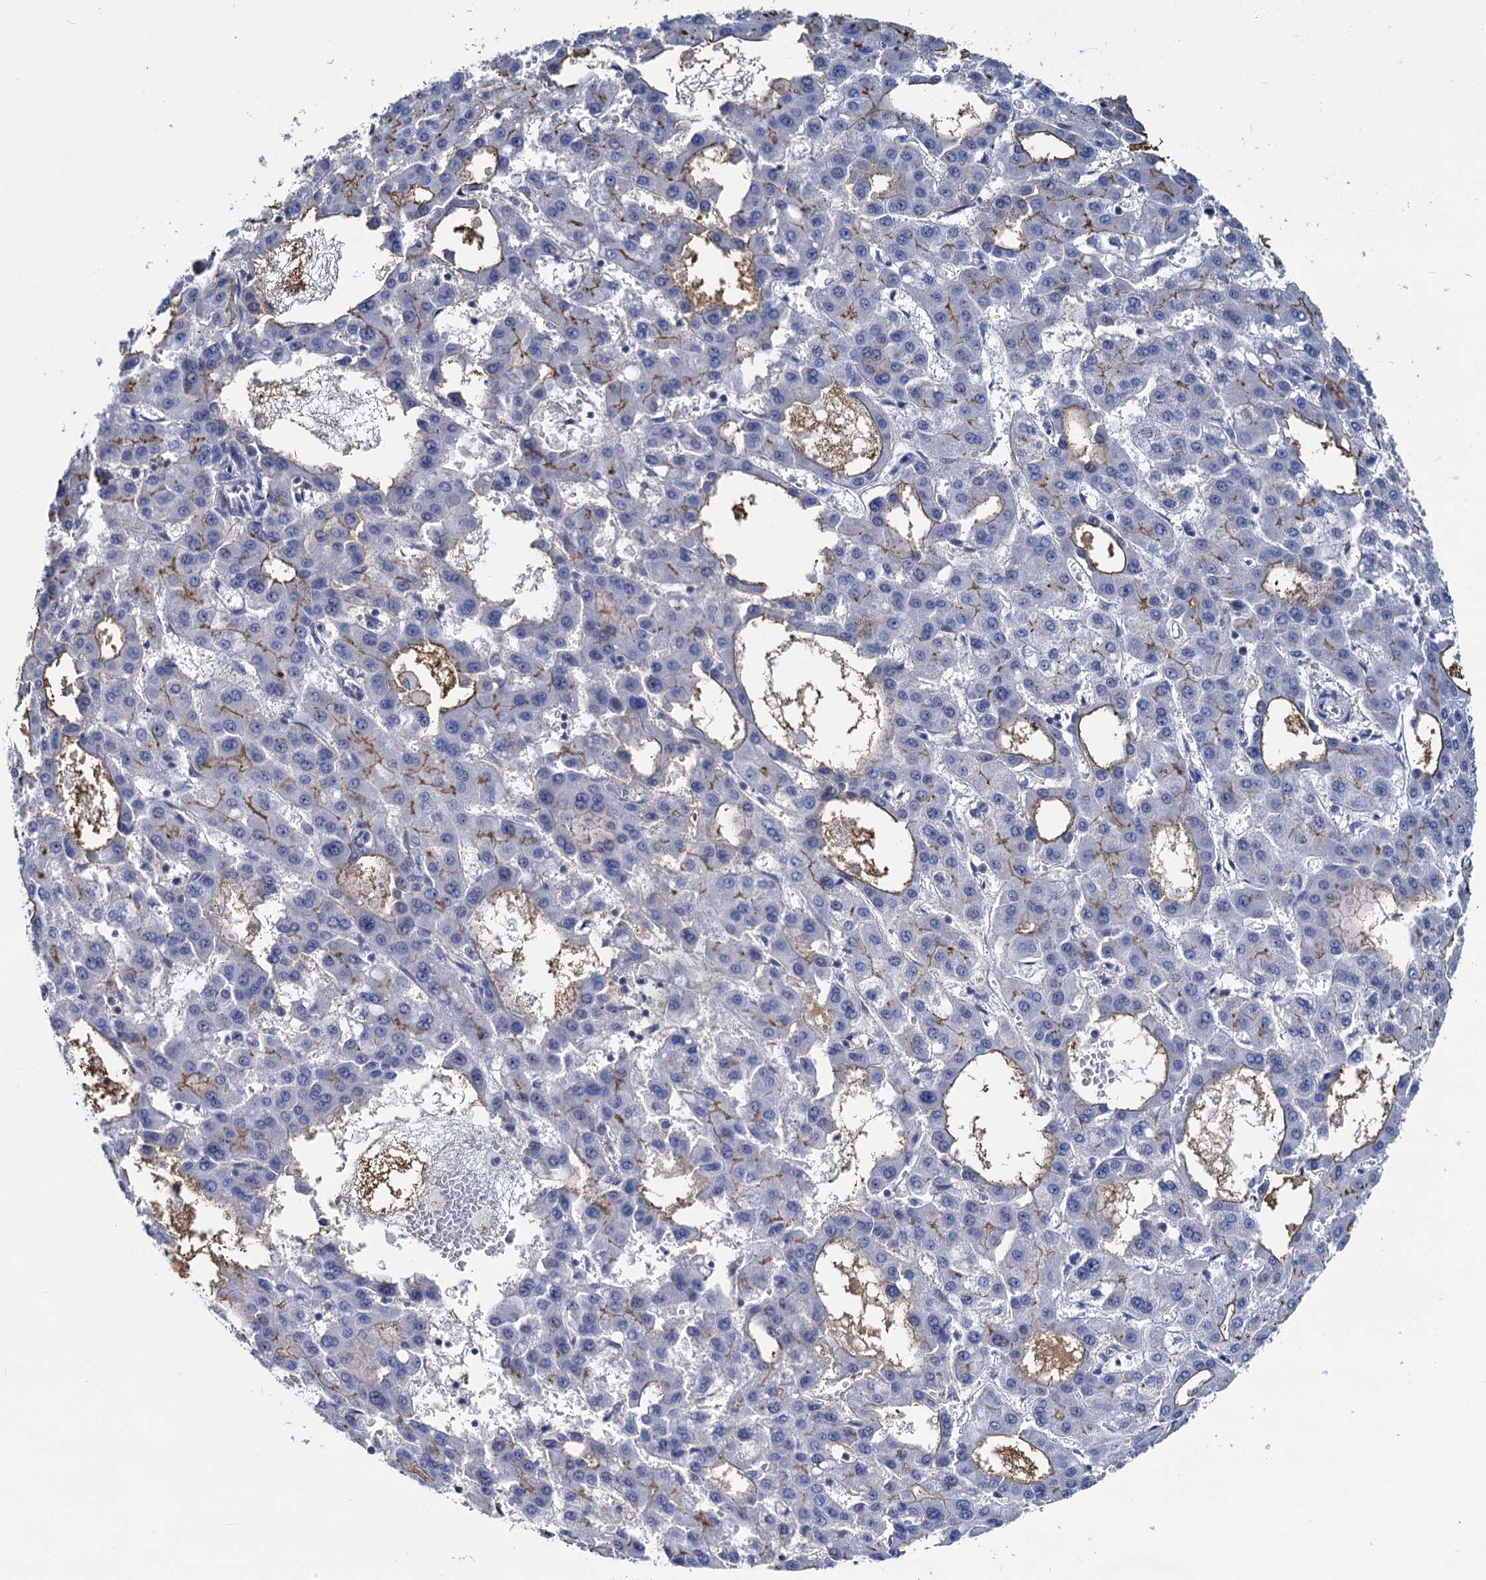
{"staining": {"intensity": "weak", "quantity": "<25%", "location": "cytoplasmic/membranous"}, "tissue": "liver cancer", "cell_type": "Tumor cells", "image_type": "cancer", "snomed": [{"axis": "morphology", "description": "Carcinoma, Hepatocellular, NOS"}, {"axis": "topography", "description": "Liver"}], "caption": "A photomicrograph of human hepatocellular carcinoma (liver) is negative for staining in tumor cells.", "gene": "MIOX", "patient": {"sex": "male", "age": 47}}